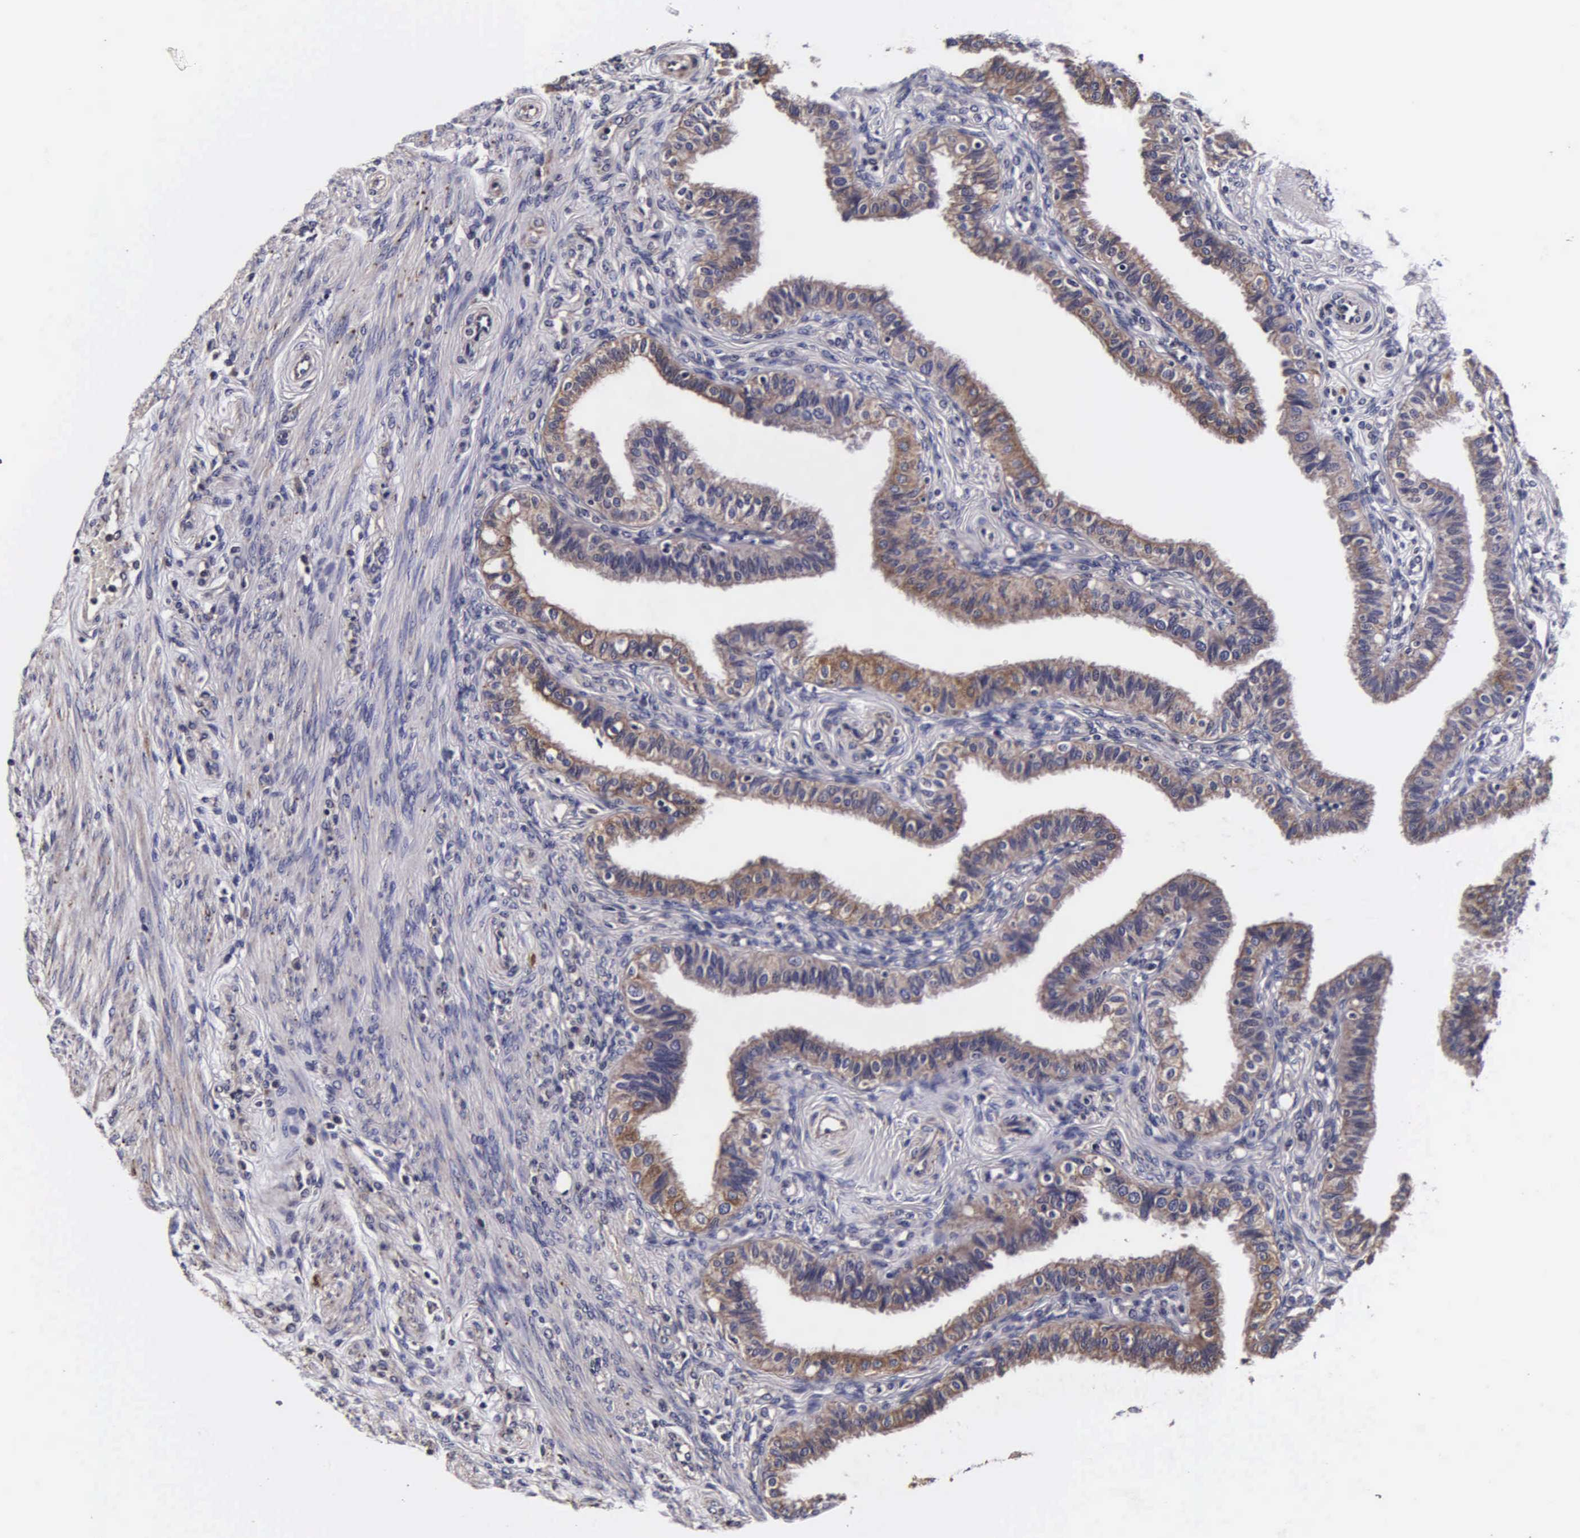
{"staining": {"intensity": "moderate", "quantity": ">75%", "location": "cytoplasmic/membranous"}, "tissue": "fallopian tube", "cell_type": "Glandular cells", "image_type": "normal", "snomed": [{"axis": "morphology", "description": "Normal tissue, NOS"}, {"axis": "topography", "description": "Fallopian tube"}], "caption": "Protein staining of benign fallopian tube demonstrates moderate cytoplasmic/membranous staining in approximately >75% of glandular cells. (DAB = brown stain, brightfield microscopy at high magnification).", "gene": "PSMA3", "patient": {"sex": "female", "age": 42}}